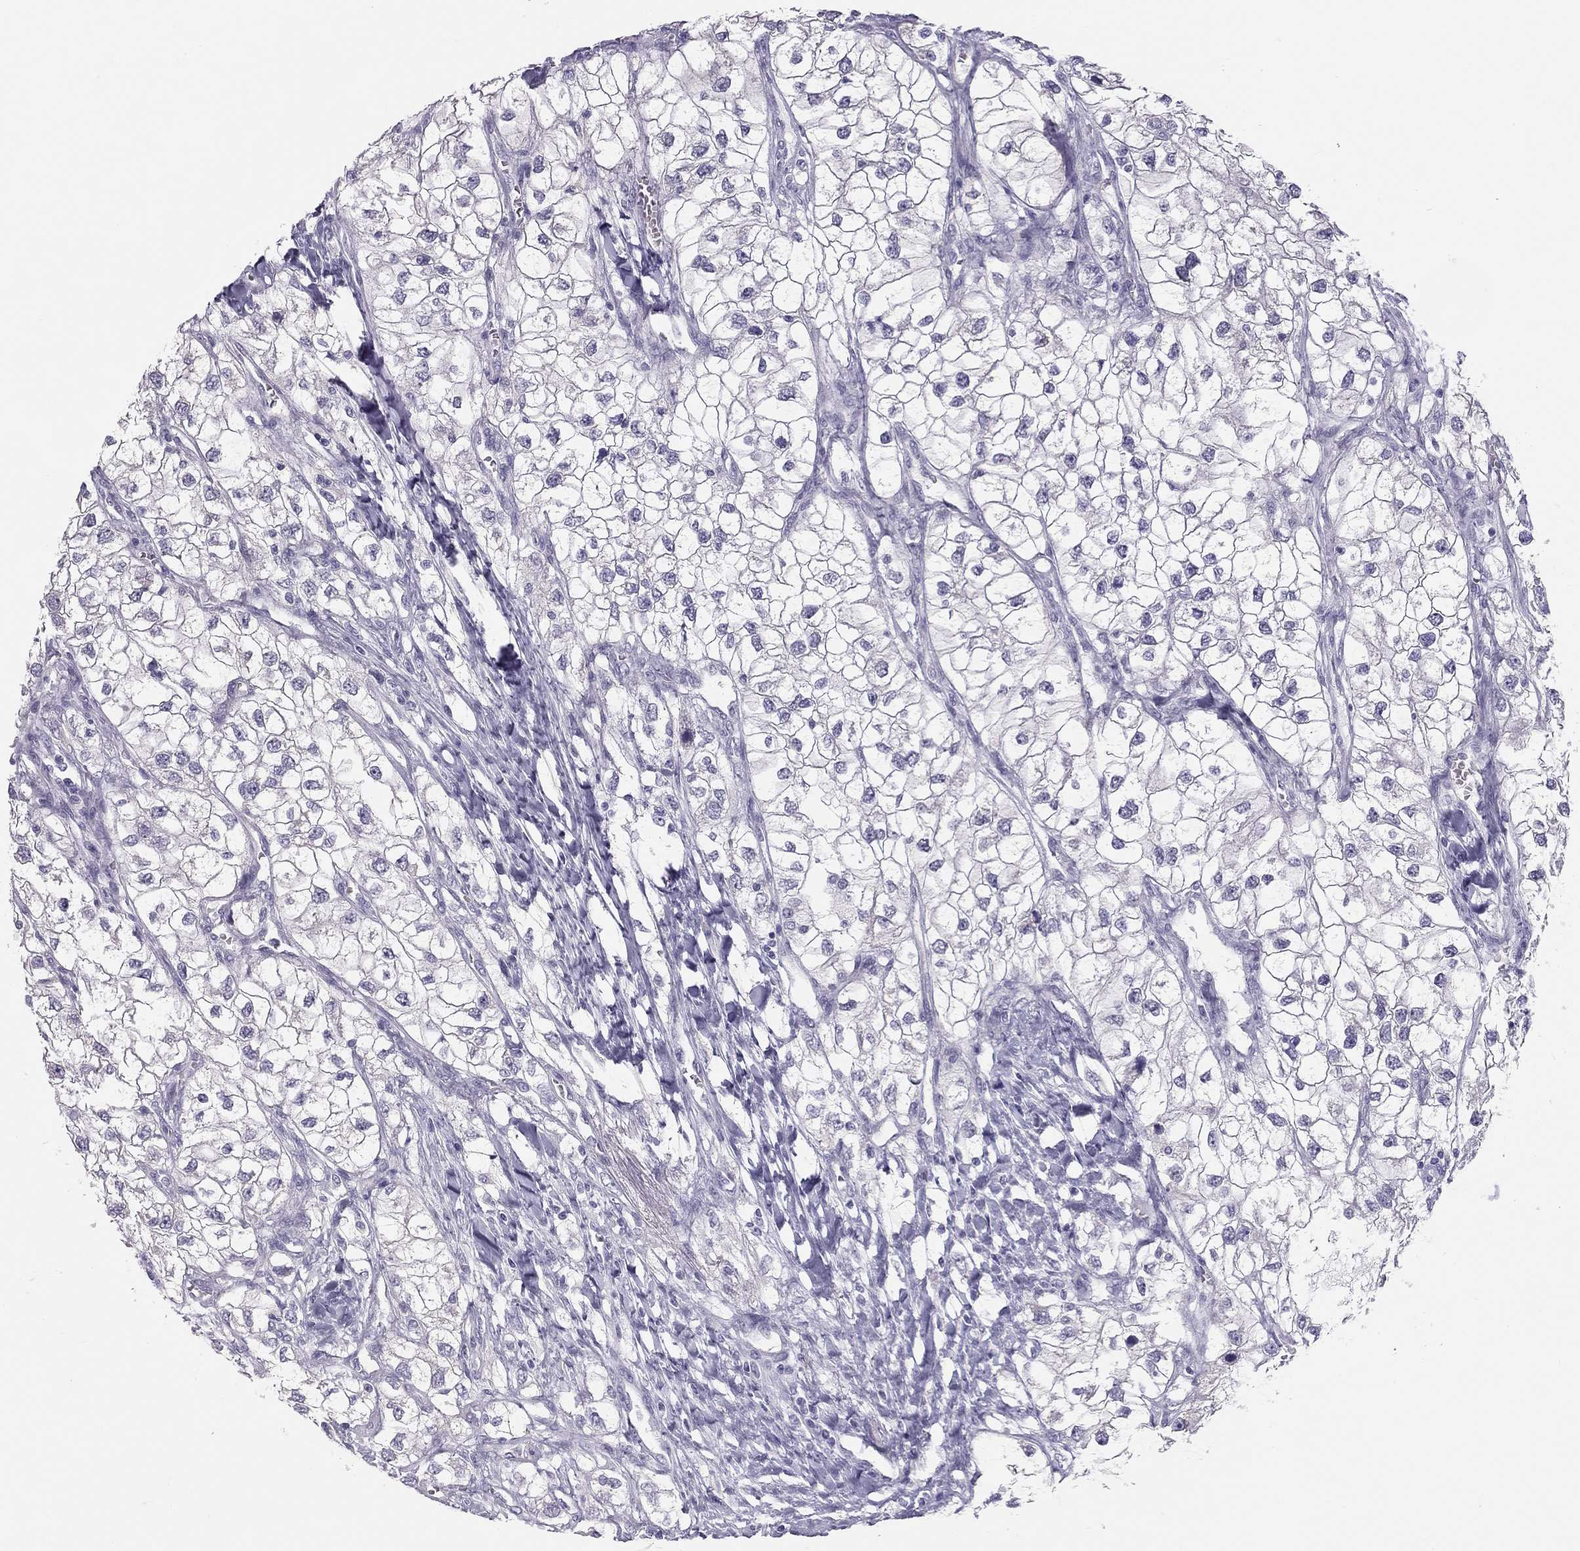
{"staining": {"intensity": "negative", "quantity": "none", "location": "none"}, "tissue": "renal cancer", "cell_type": "Tumor cells", "image_type": "cancer", "snomed": [{"axis": "morphology", "description": "Adenocarcinoma, NOS"}, {"axis": "topography", "description": "Kidney"}], "caption": "The micrograph demonstrates no significant positivity in tumor cells of renal cancer.", "gene": "SPATA12", "patient": {"sex": "male", "age": 59}}